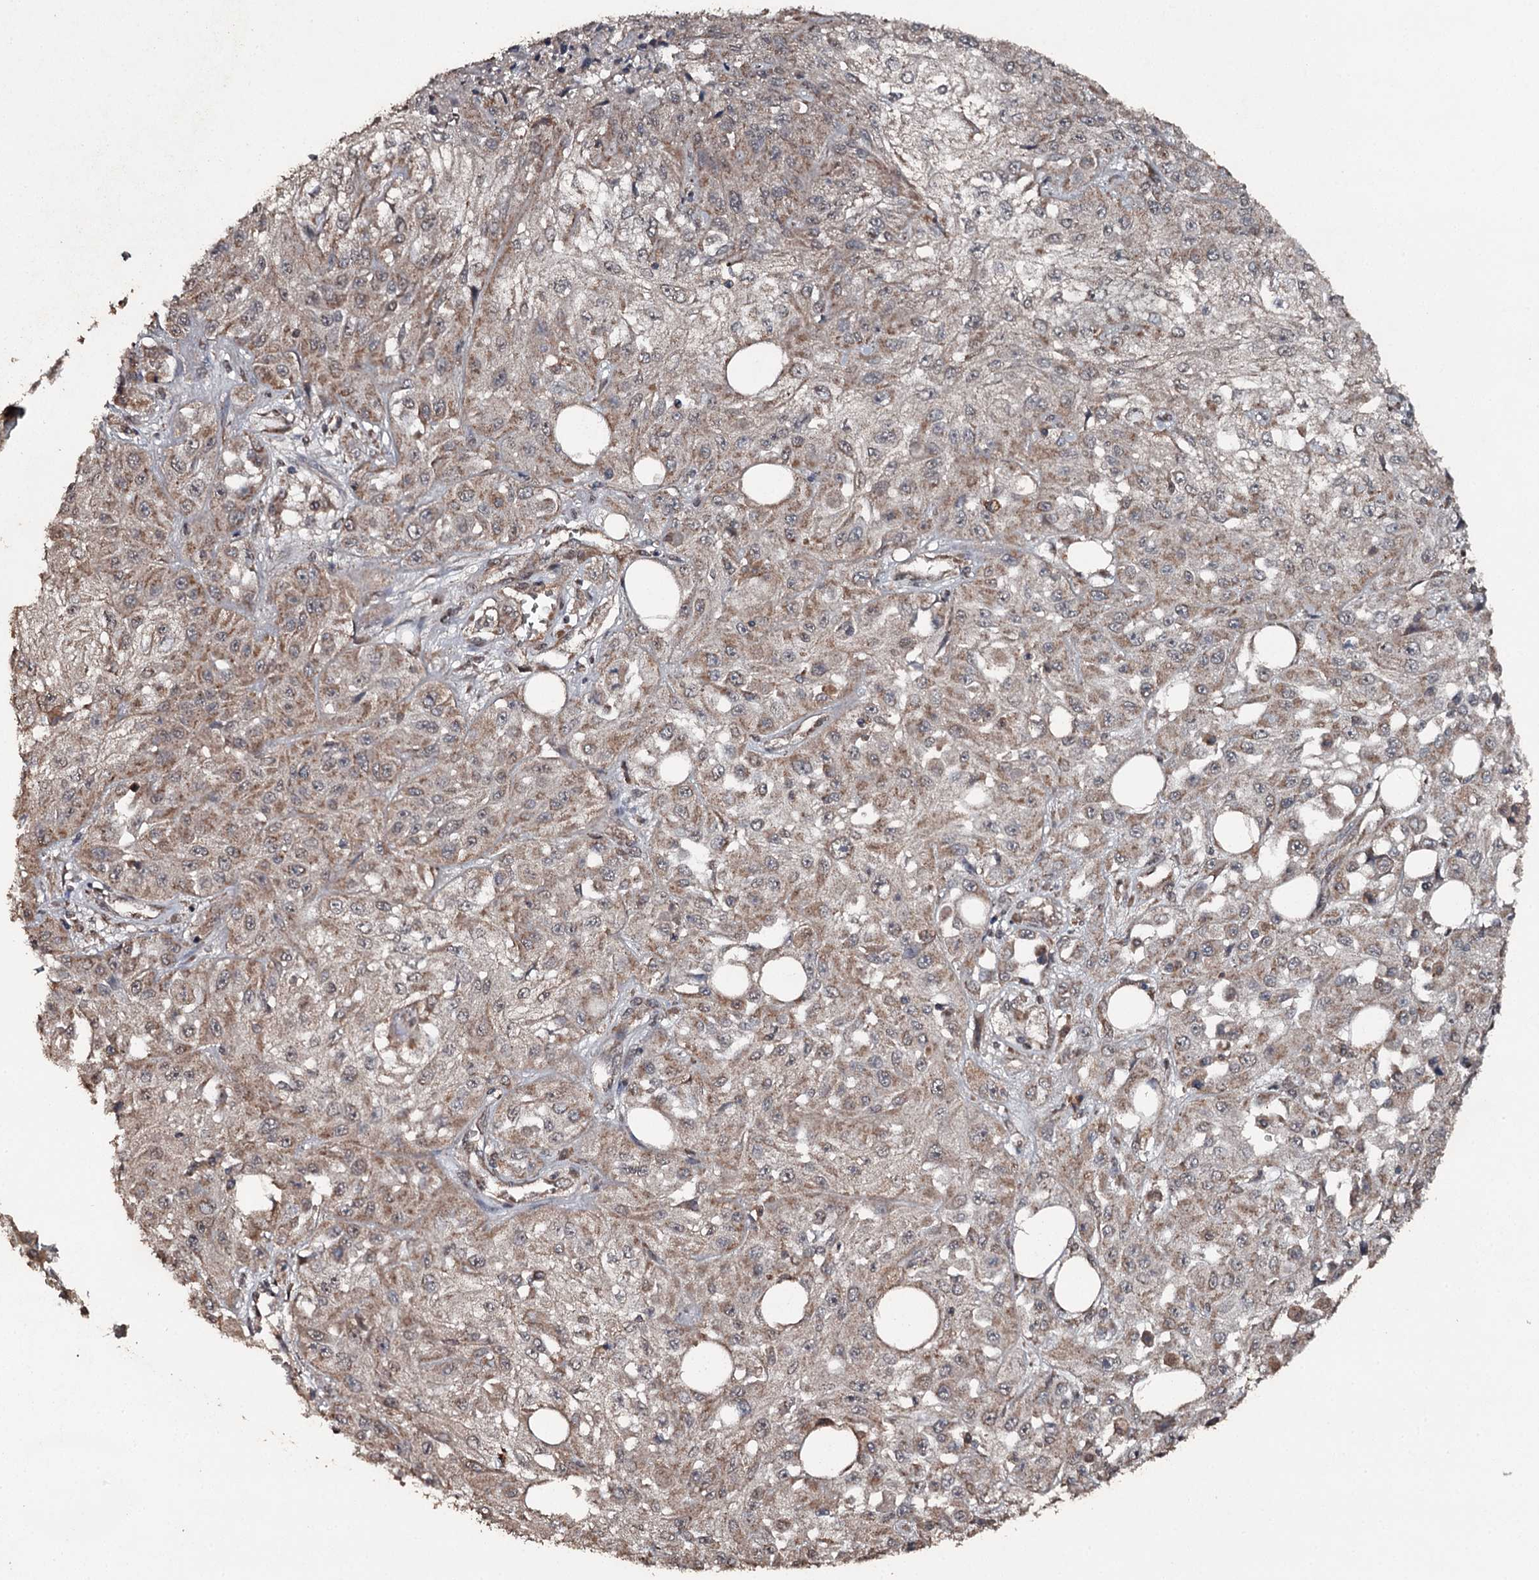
{"staining": {"intensity": "moderate", "quantity": ">75%", "location": "cytoplasmic/membranous"}, "tissue": "skin cancer", "cell_type": "Tumor cells", "image_type": "cancer", "snomed": [{"axis": "morphology", "description": "Squamous cell carcinoma, NOS"}, {"axis": "morphology", "description": "Squamous cell carcinoma, metastatic, NOS"}, {"axis": "topography", "description": "Skin"}, {"axis": "topography", "description": "Lymph node"}], "caption": "This micrograph demonstrates immunohistochemistry (IHC) staining of human skin cancer, with medium moderate cytoplasmic/membranous positivity in about >75% of tumor cells.", "gene": "WIPI1", "patient": {"sex": "male", "age": 75}}